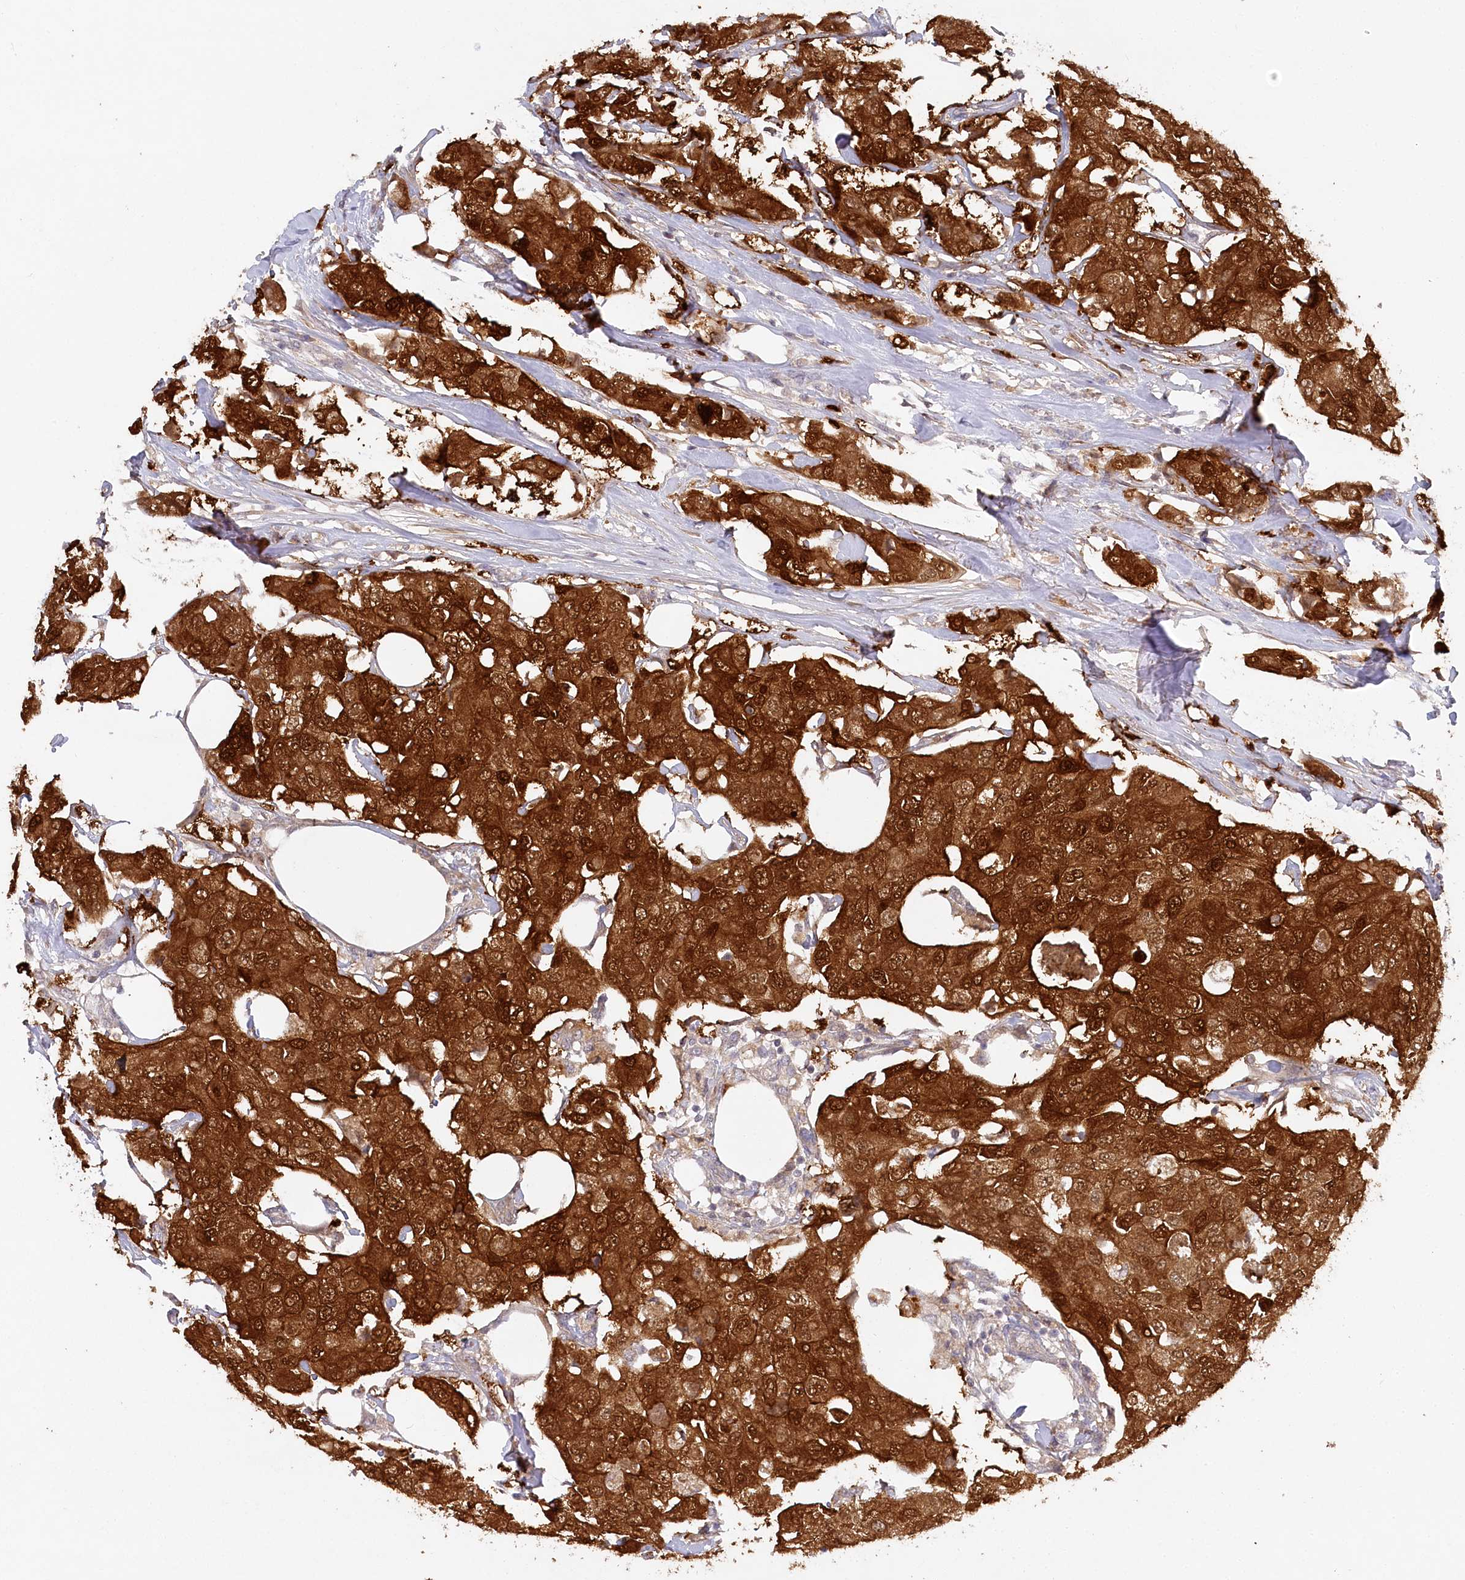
{"staining": {"intensity": "strong", "quantity": ">75%", "location": "cytoplasmic/membranous,nuclear"}, "tissue": "breast cancer", "cell_type": "Tumor cells", "image_type": "cancer", "snomed": [{"axis": "morphology", "description": "Duct carcinoma"}, {"axis": "topography", "description": "Breast"}], "caption": "A micrograph of breast cancer stained for a protein exhibits strong cytoplasmic/membranous and nuclear brown staining in tumor cells.", "gene": "AAMDC", "patient": {"sex": "female", "age": 80}}